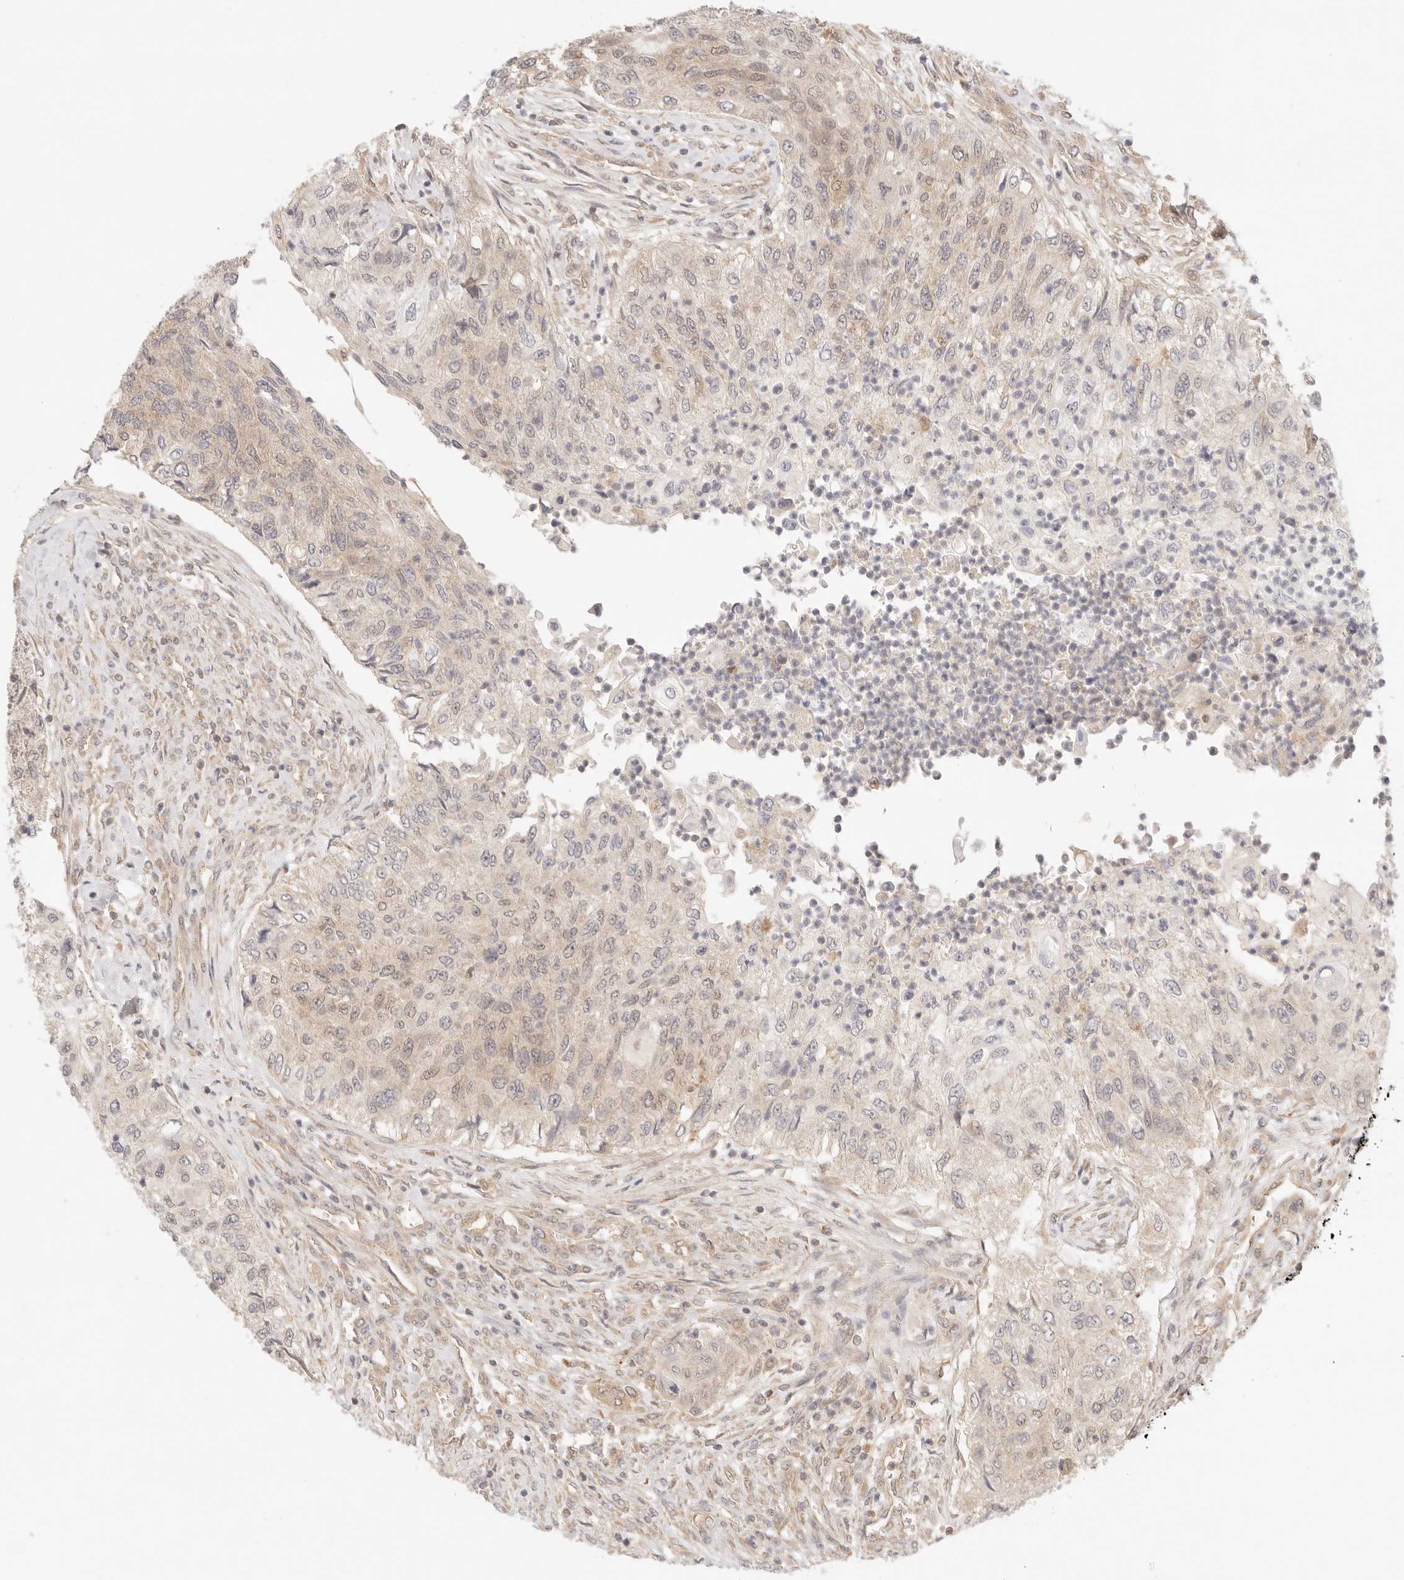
{"staining": {"intensity": "weak", "quantity": "25%-75%", "location": "cytoplasmic/membranous"}, "tissue": "urothelial cancer", "cell_type": "Tumor cells", "image_type": "cancer", "snomed": [{"axis": "morphology", "description": "Urothelial carcinoma, High grade"}, {"axis": "topography", "description": "Urinary bladder"}], "caption": "High-grade urothelial carcinoma tissue shows weak cytoplasmic/membranous positivity in approximately 25%-75% of tumor cells, visualized by immunohistochemistry.", "gene": "COA6", "patient": {"sex": "female", "age": 60}}